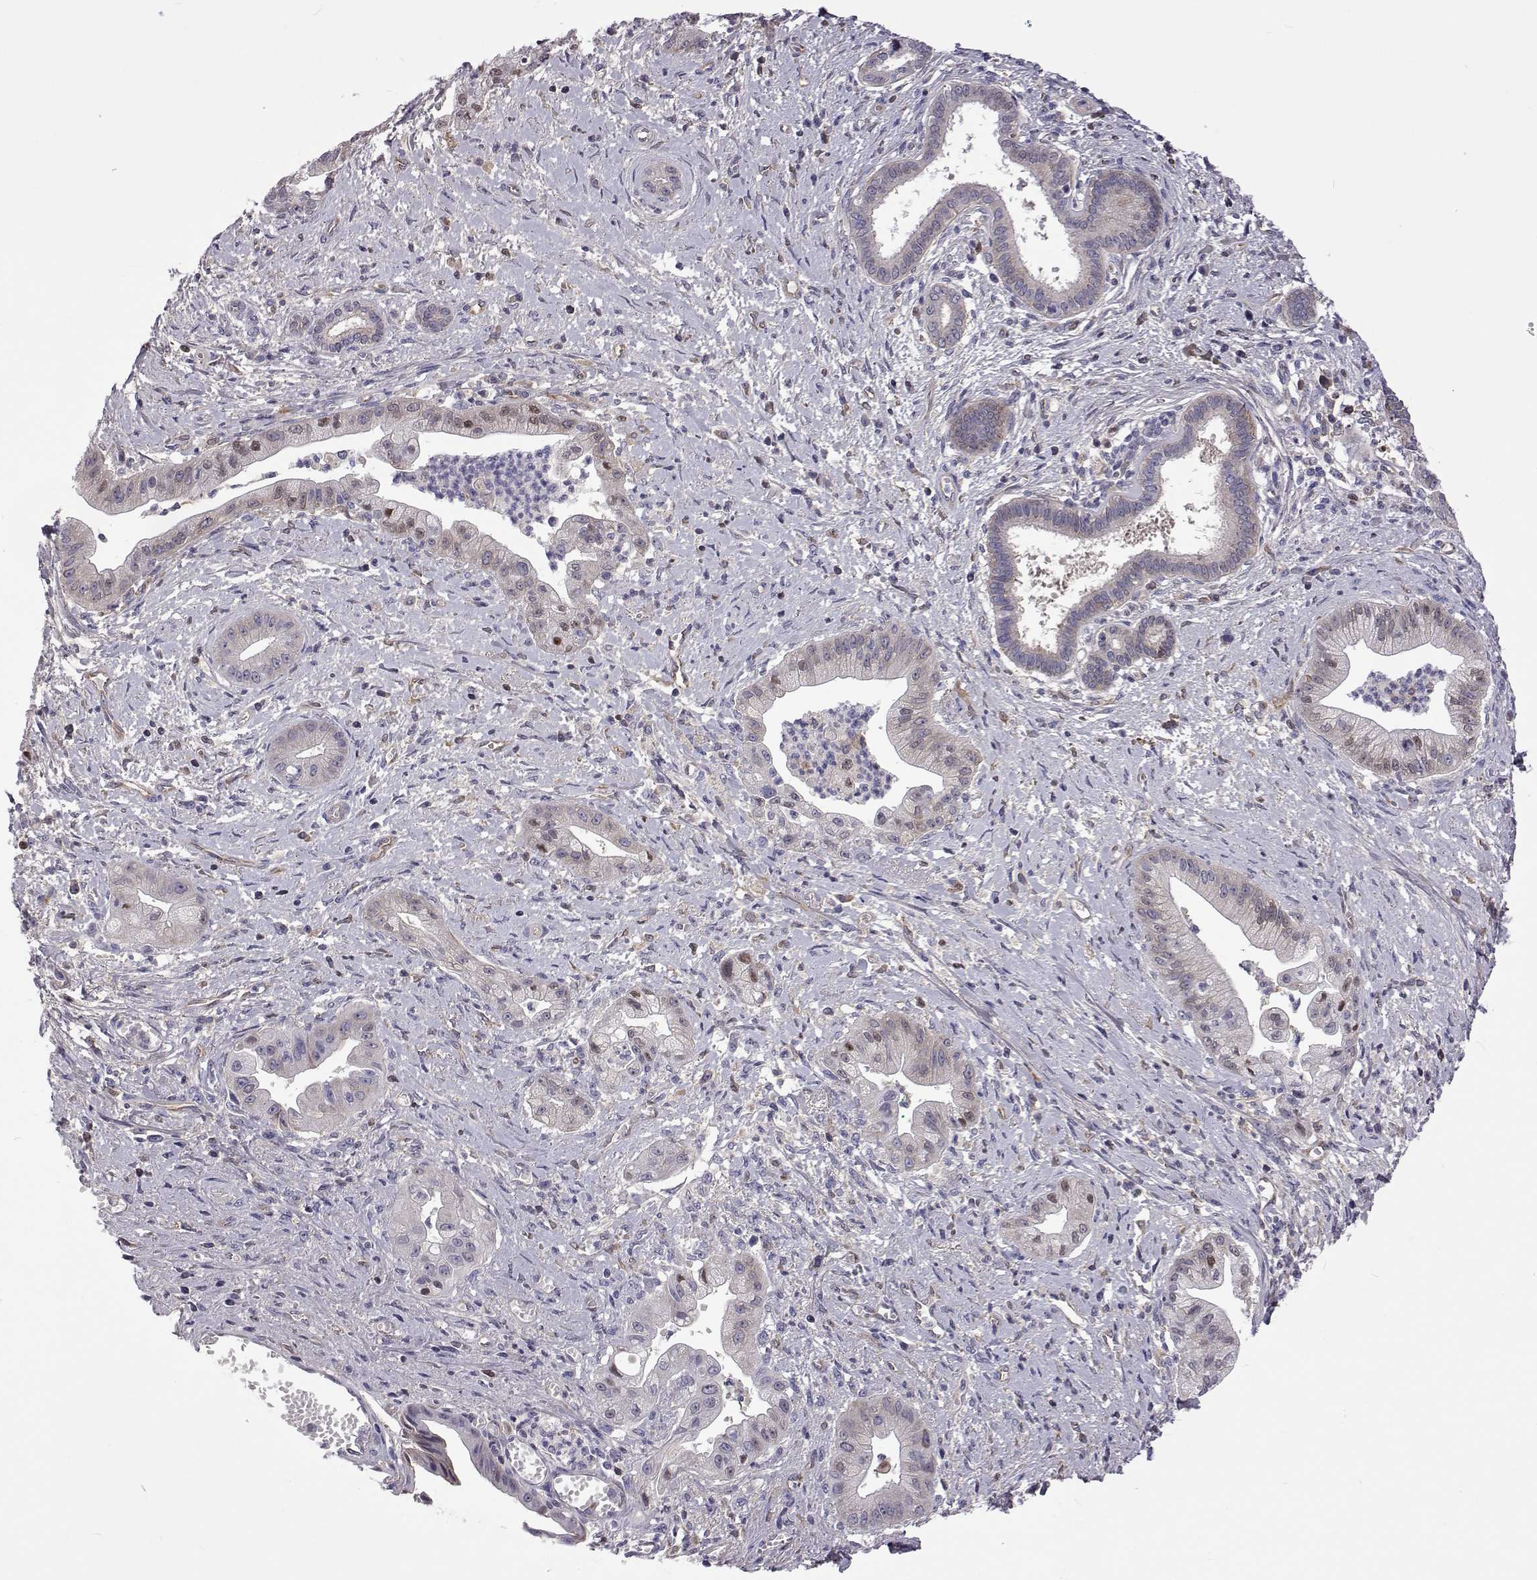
{"staining": {"intensity": "weak", "quantity": "<25%", "location": "nuclear"}, "tissue": "pancreatic cancer", "cell_type": "Tumor cells", "image_type": "cancer", "snomed": [{"axis": "morphology", "description": "Normal tissue, NOS"}, {"axis": "morphology", "description": "Adenocarcinoma, NOS"}, {"axis": "topography", "description": "Lymph node"}, {"axis": "topography", "description": "Pancreas"}], "caption": "Tumor cells show no significant expression in pancreatic adenocarcinoma.", "gene": "TCF15", "patient": {"sex": "female", "age": 58}}